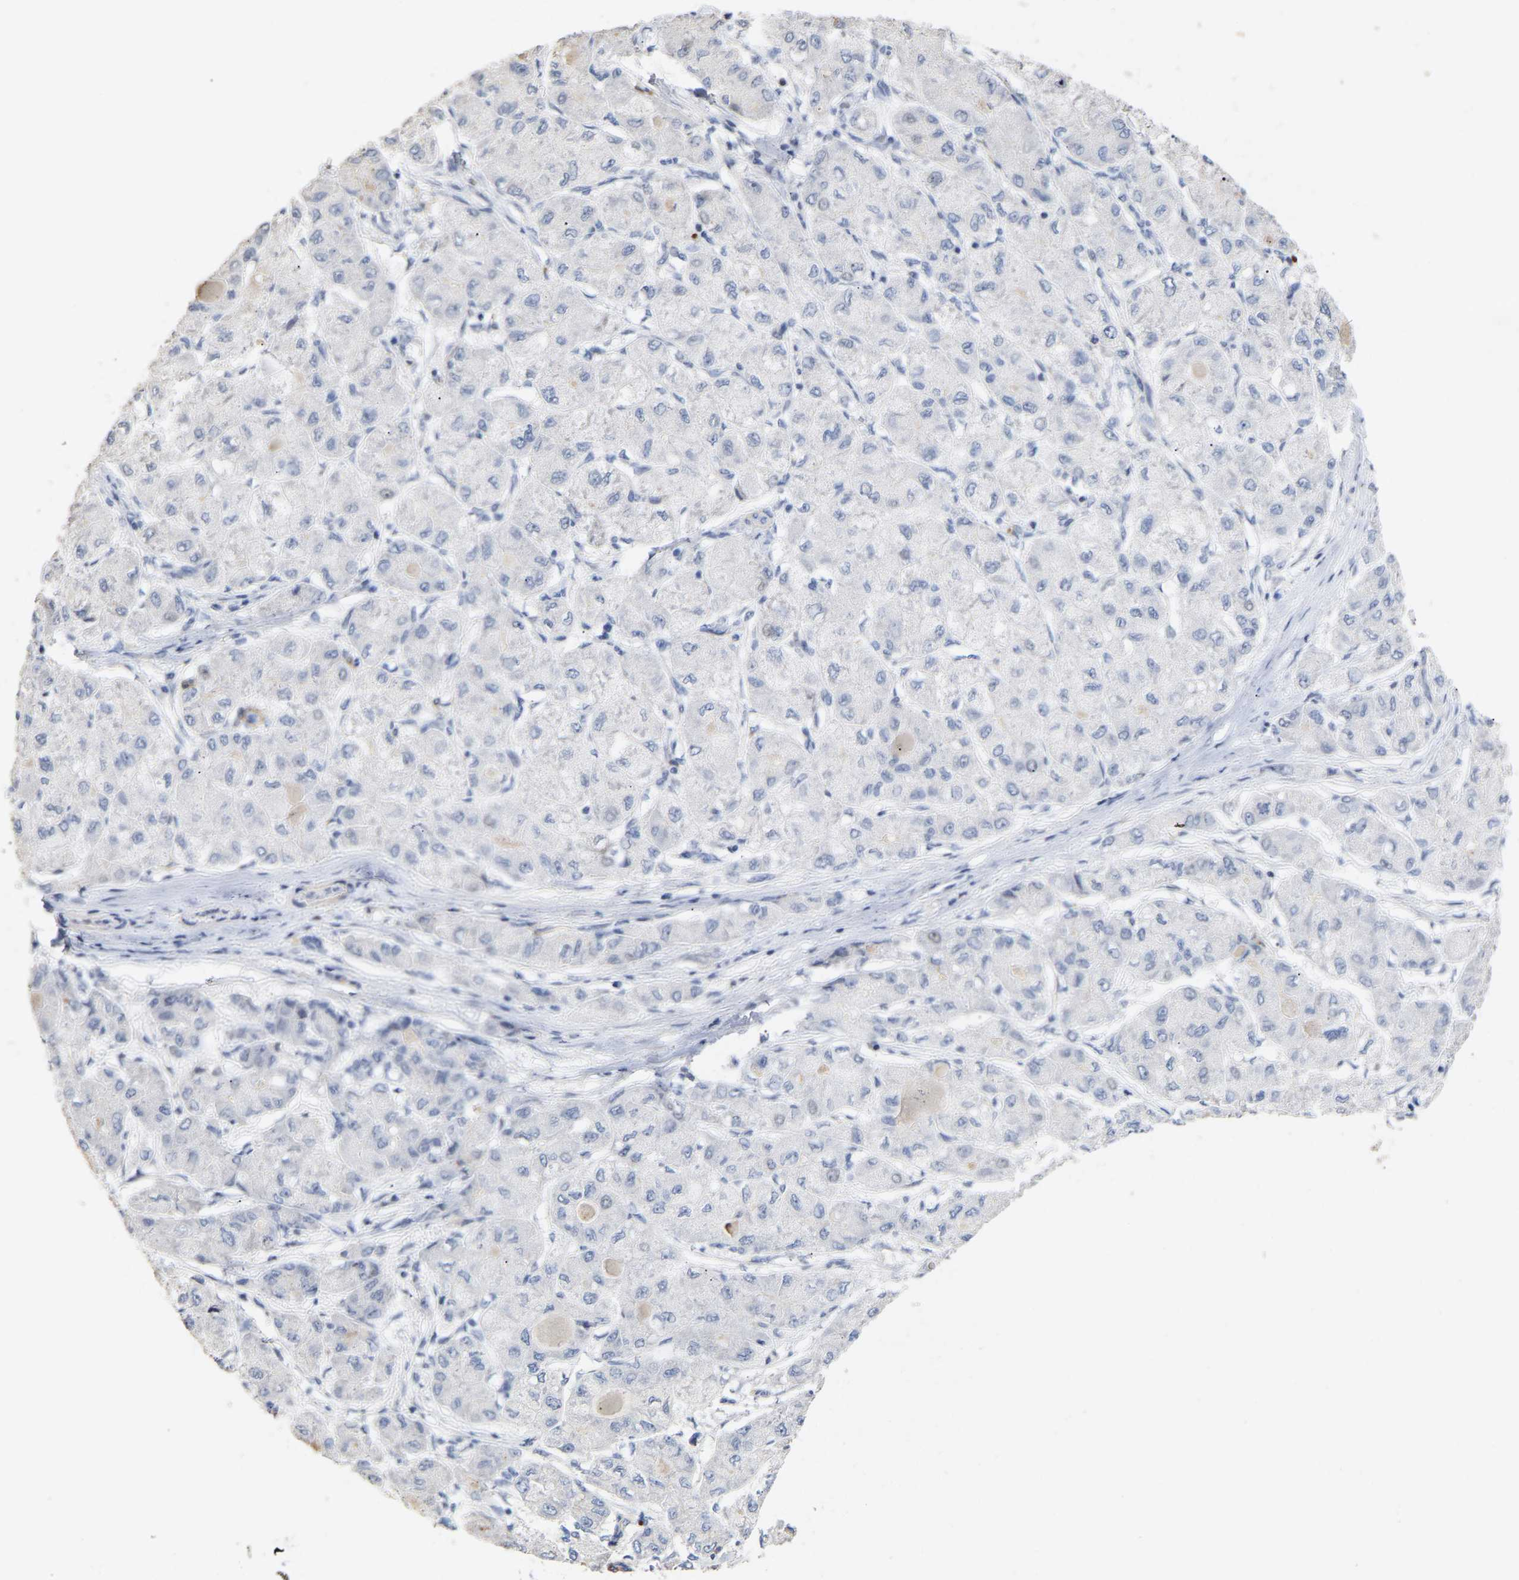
{"staining": {"intensity": "negative", "quantity": "none", "location": "none"}, "tissue": "liver cancer", "cell_type": "Tumor cells", "image_type": "cancer", "snomed": [{"axis": "morphology", "description": "Carcinoma, Hepatocellular, NOS"}, {"axis": "topography", "description": "Liver"}], "caption": "The photomicrograph shows no staining of tumor cells in liver hepatocellular carcinoma.", "gene": "AMPH", "patient": {"sex": "male", "age": 80}}